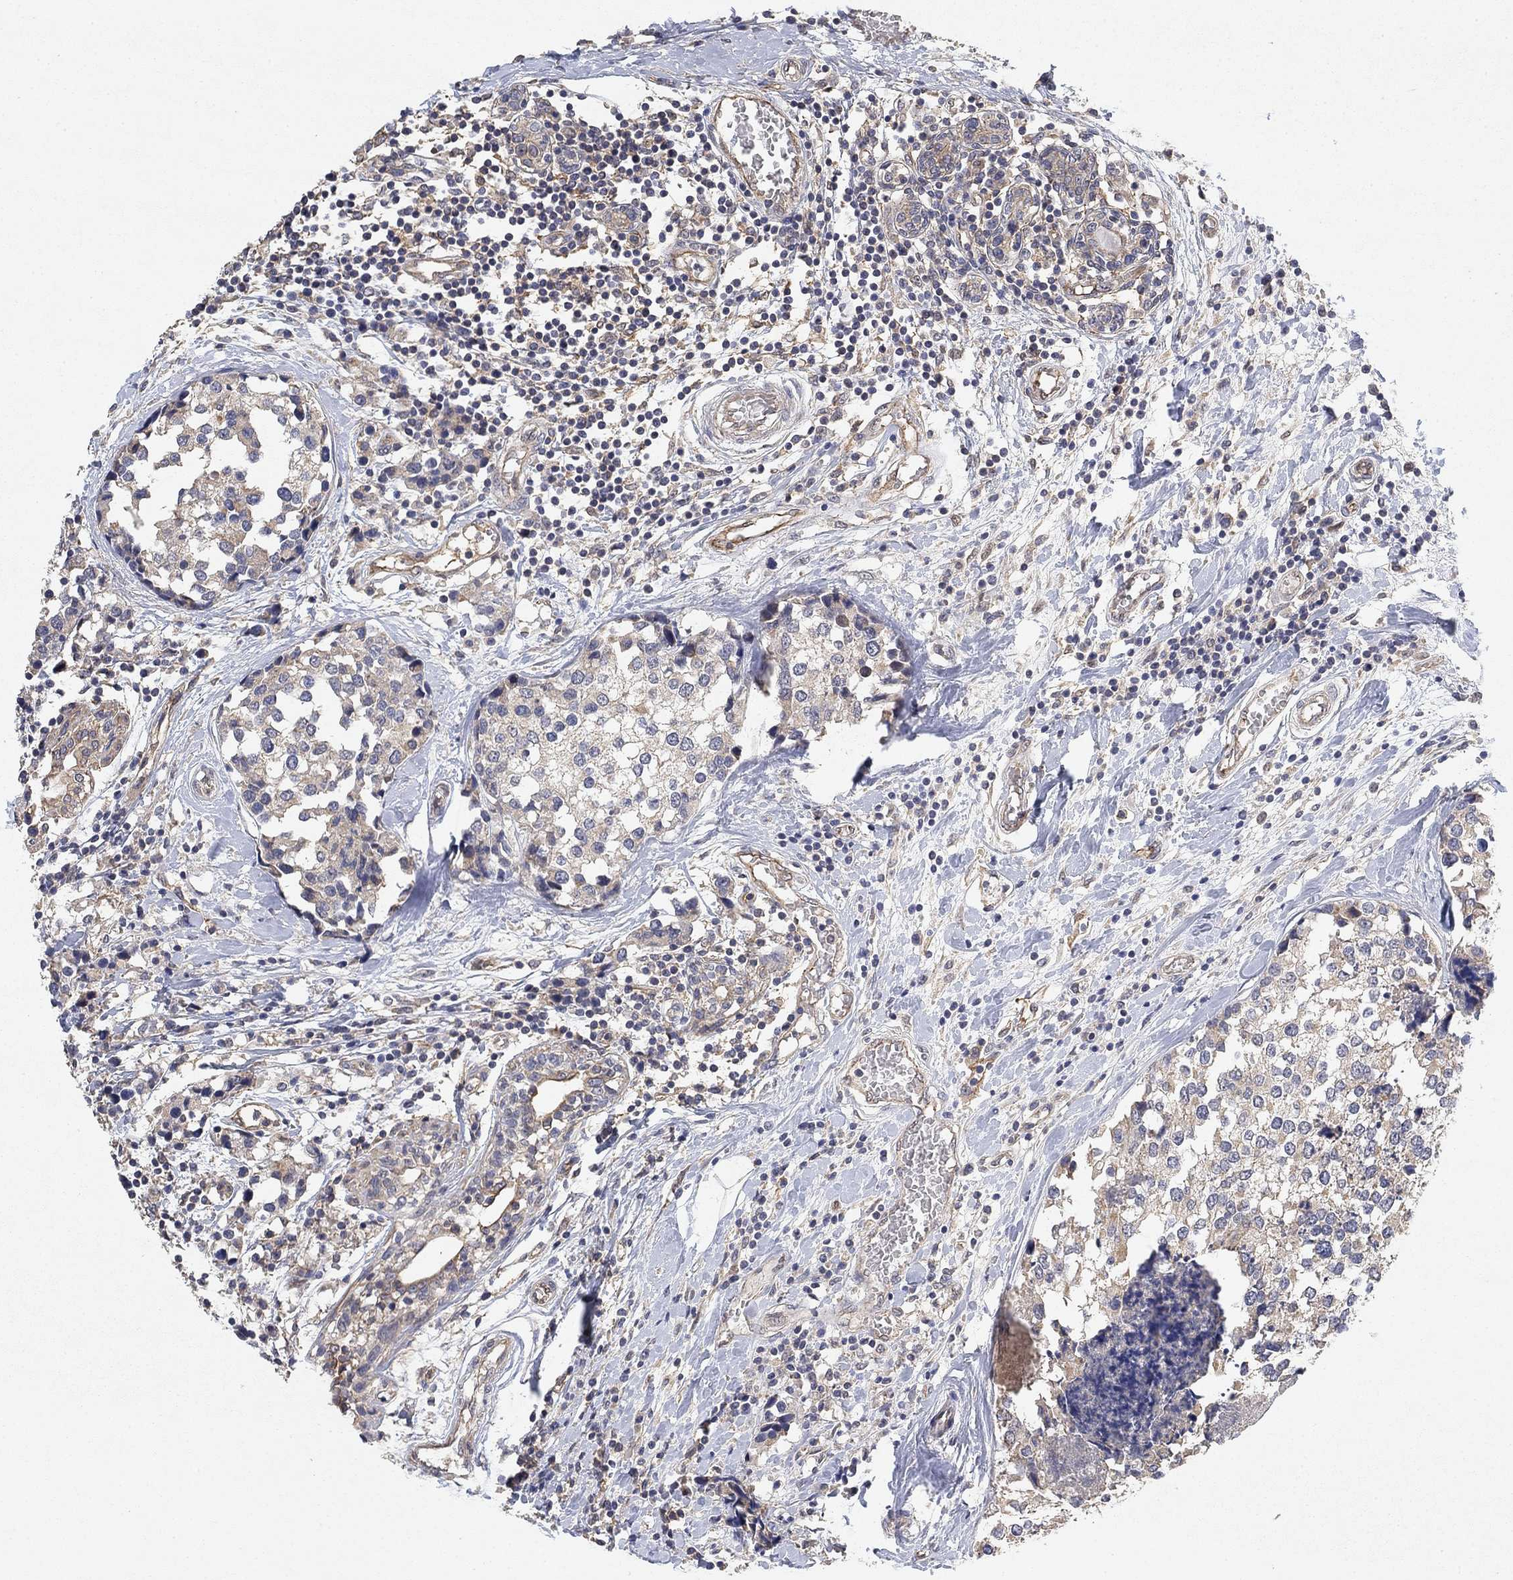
{"staining": {"intensity": "negative", "quantity": "none", "location": "none"}, "tissue": "breast cancer", "cell_type": "Tumor cells", "image_type": "cancer", "snomed": [{"axis": "morphology", "description": "Lobular carcinoma"}, {"axis": "topography", "description": "Breast"}], "caption": "Image shows no protein expression in tumor cells of breast cancer tissue.", "gene": "MCUR1", "patient": {"sex": "female", "age": 59}}